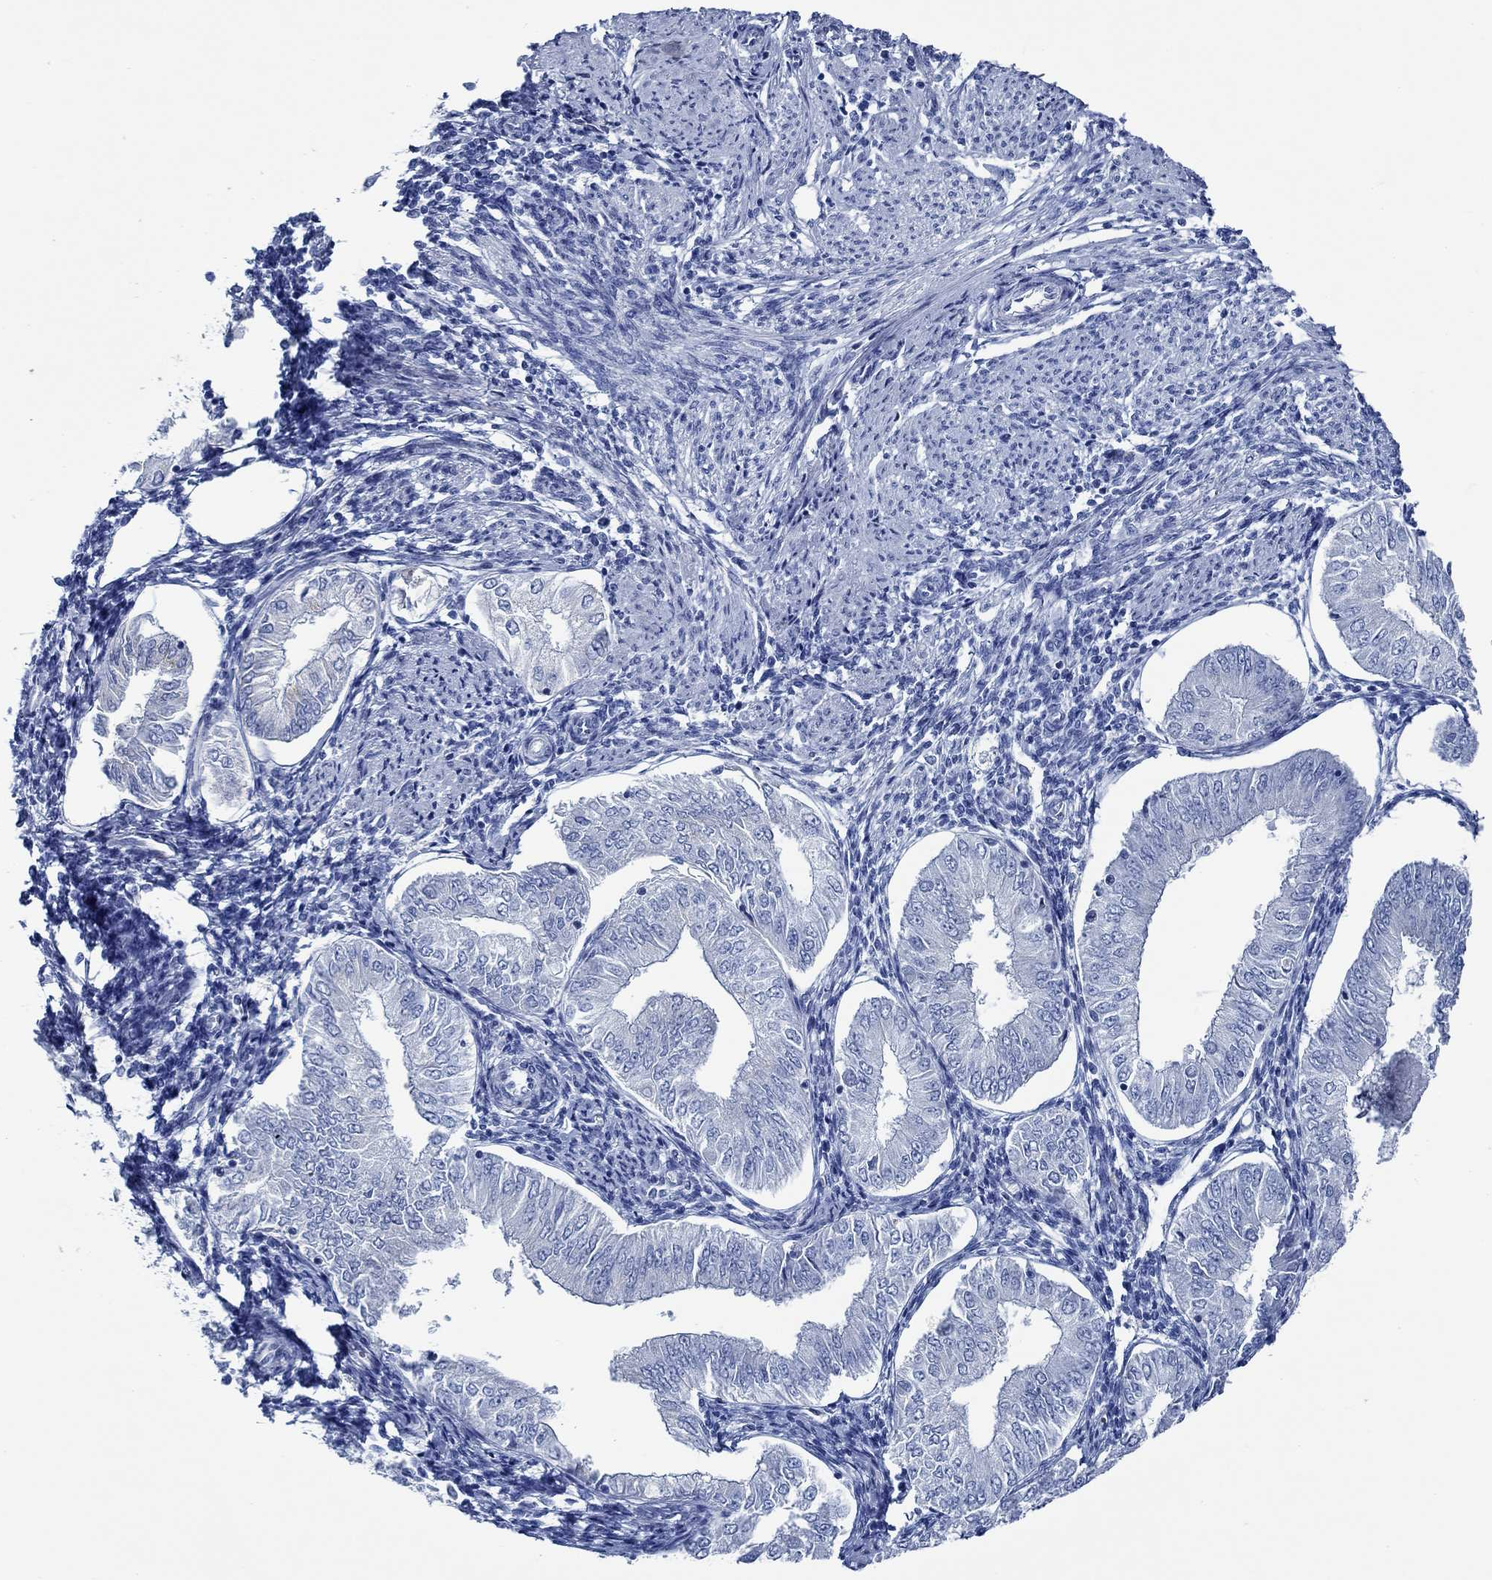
{"staining": {"intensity": "negative", "quantity": "none", "location": "none"}, "tissue": "endometrial cancer", "cell_type": "Tumor cells", "image_type": "cancer", "snomed": [{"axis": "morphology", "description": "Adenocarcinoma, NOS"}, {"axis": "topography", "description": "Endometrium"}], "caption": "Tumor cells are negative for protein expression in human endometrial cancer (adenocarcinoma). Nuclei are stained in blue.", "gene": "SVEP1", "patient": {"sex": "female", "age": 53}}